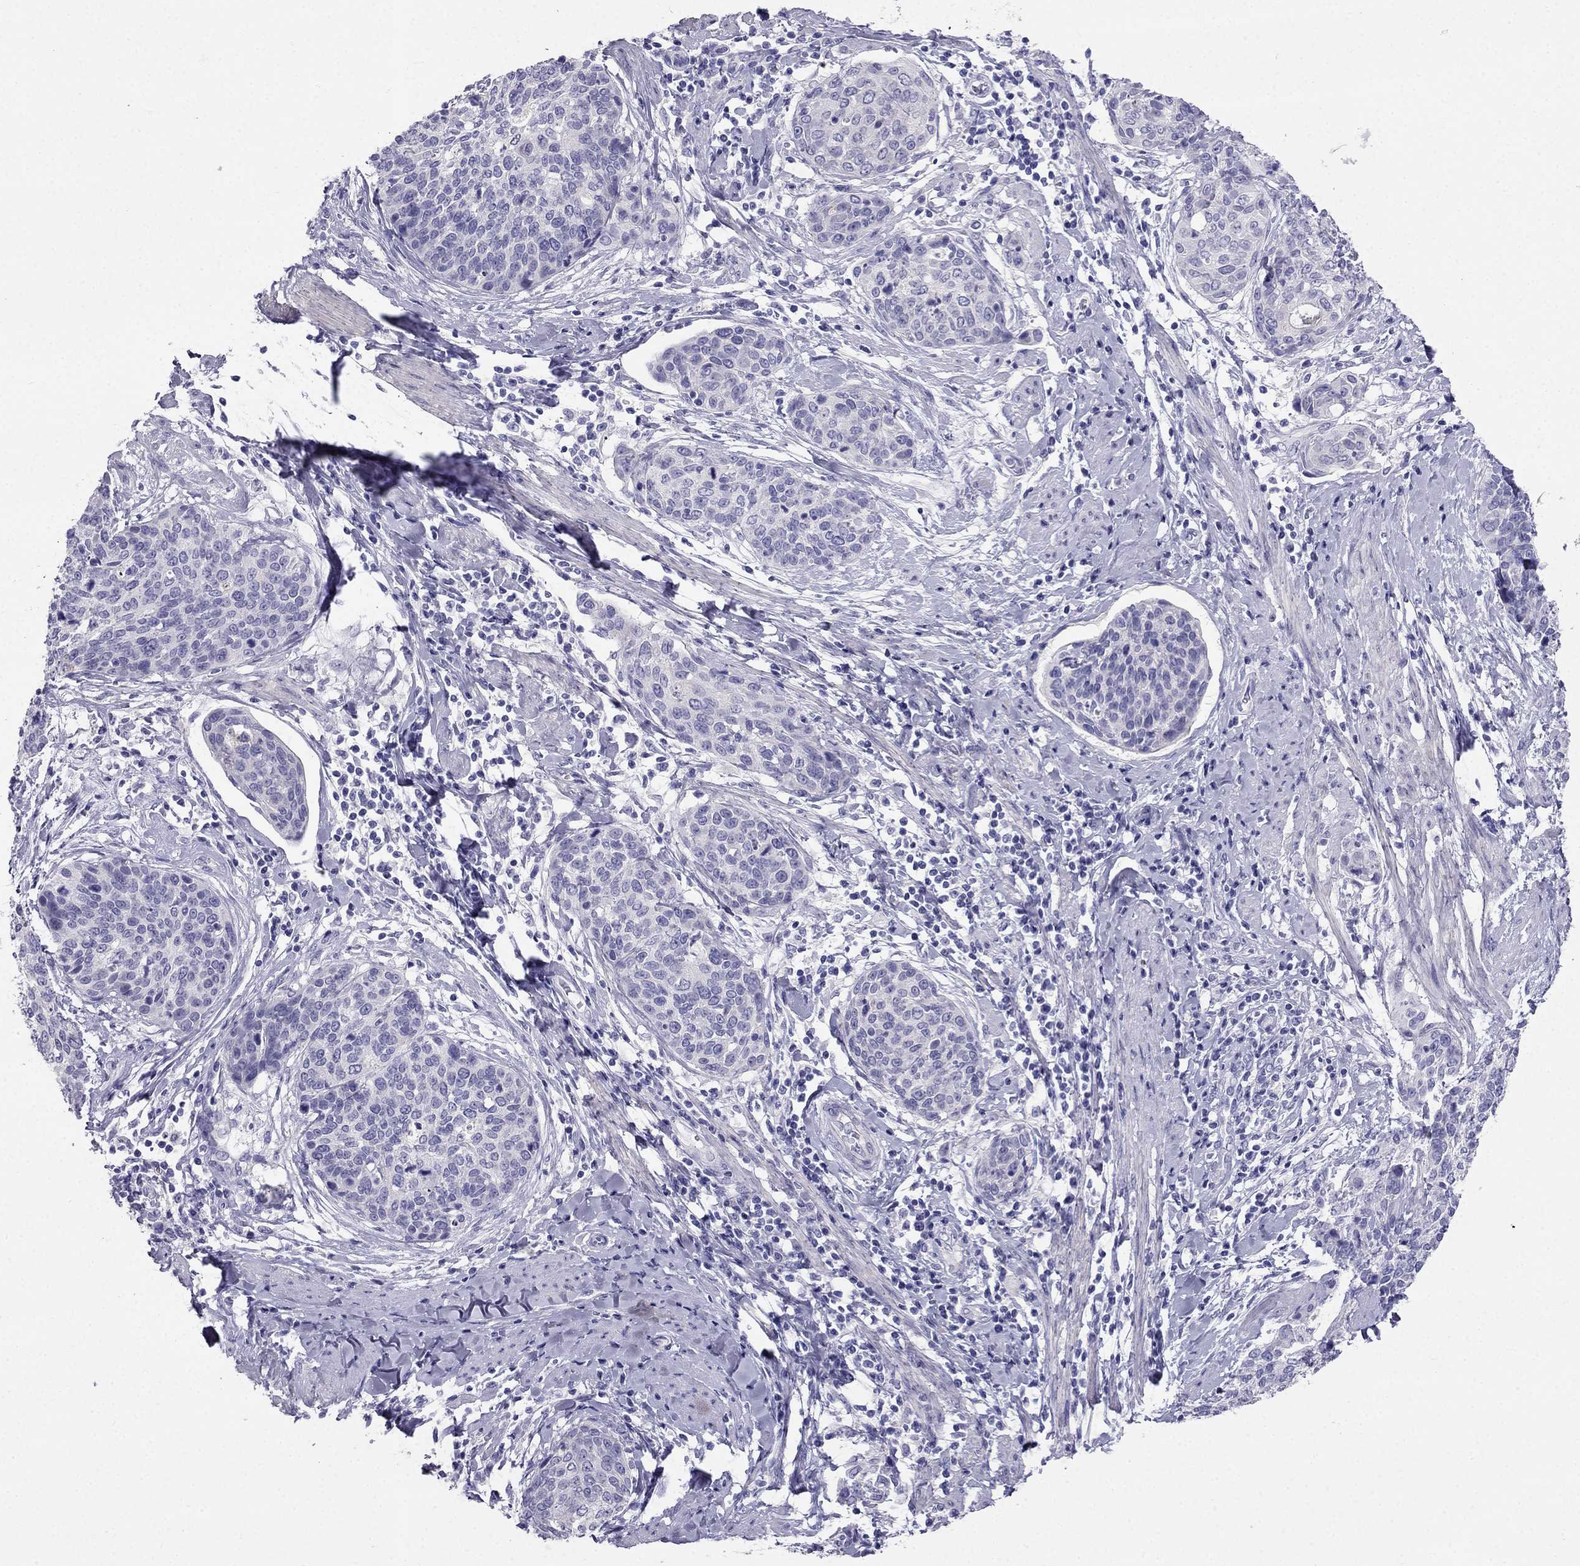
{"staining": {"intensity": "negative", "quantity": "none", "location": "none"}, "tissue": "cervical cancer", "cell_type": "Tumor cells", "image_type": "cancer", "snomed": [{"axis": "morphology", "description": "Squamous cell carcinoma, NOS"}, {"axis": "topography", "description": "Cervix"}], "caption": "Micrograph shows no significant protein expression in tumor cells of cervical squamous cell carcinoma.", "gene": "PTH", "patient": {"sex": "female", "age": 69}}